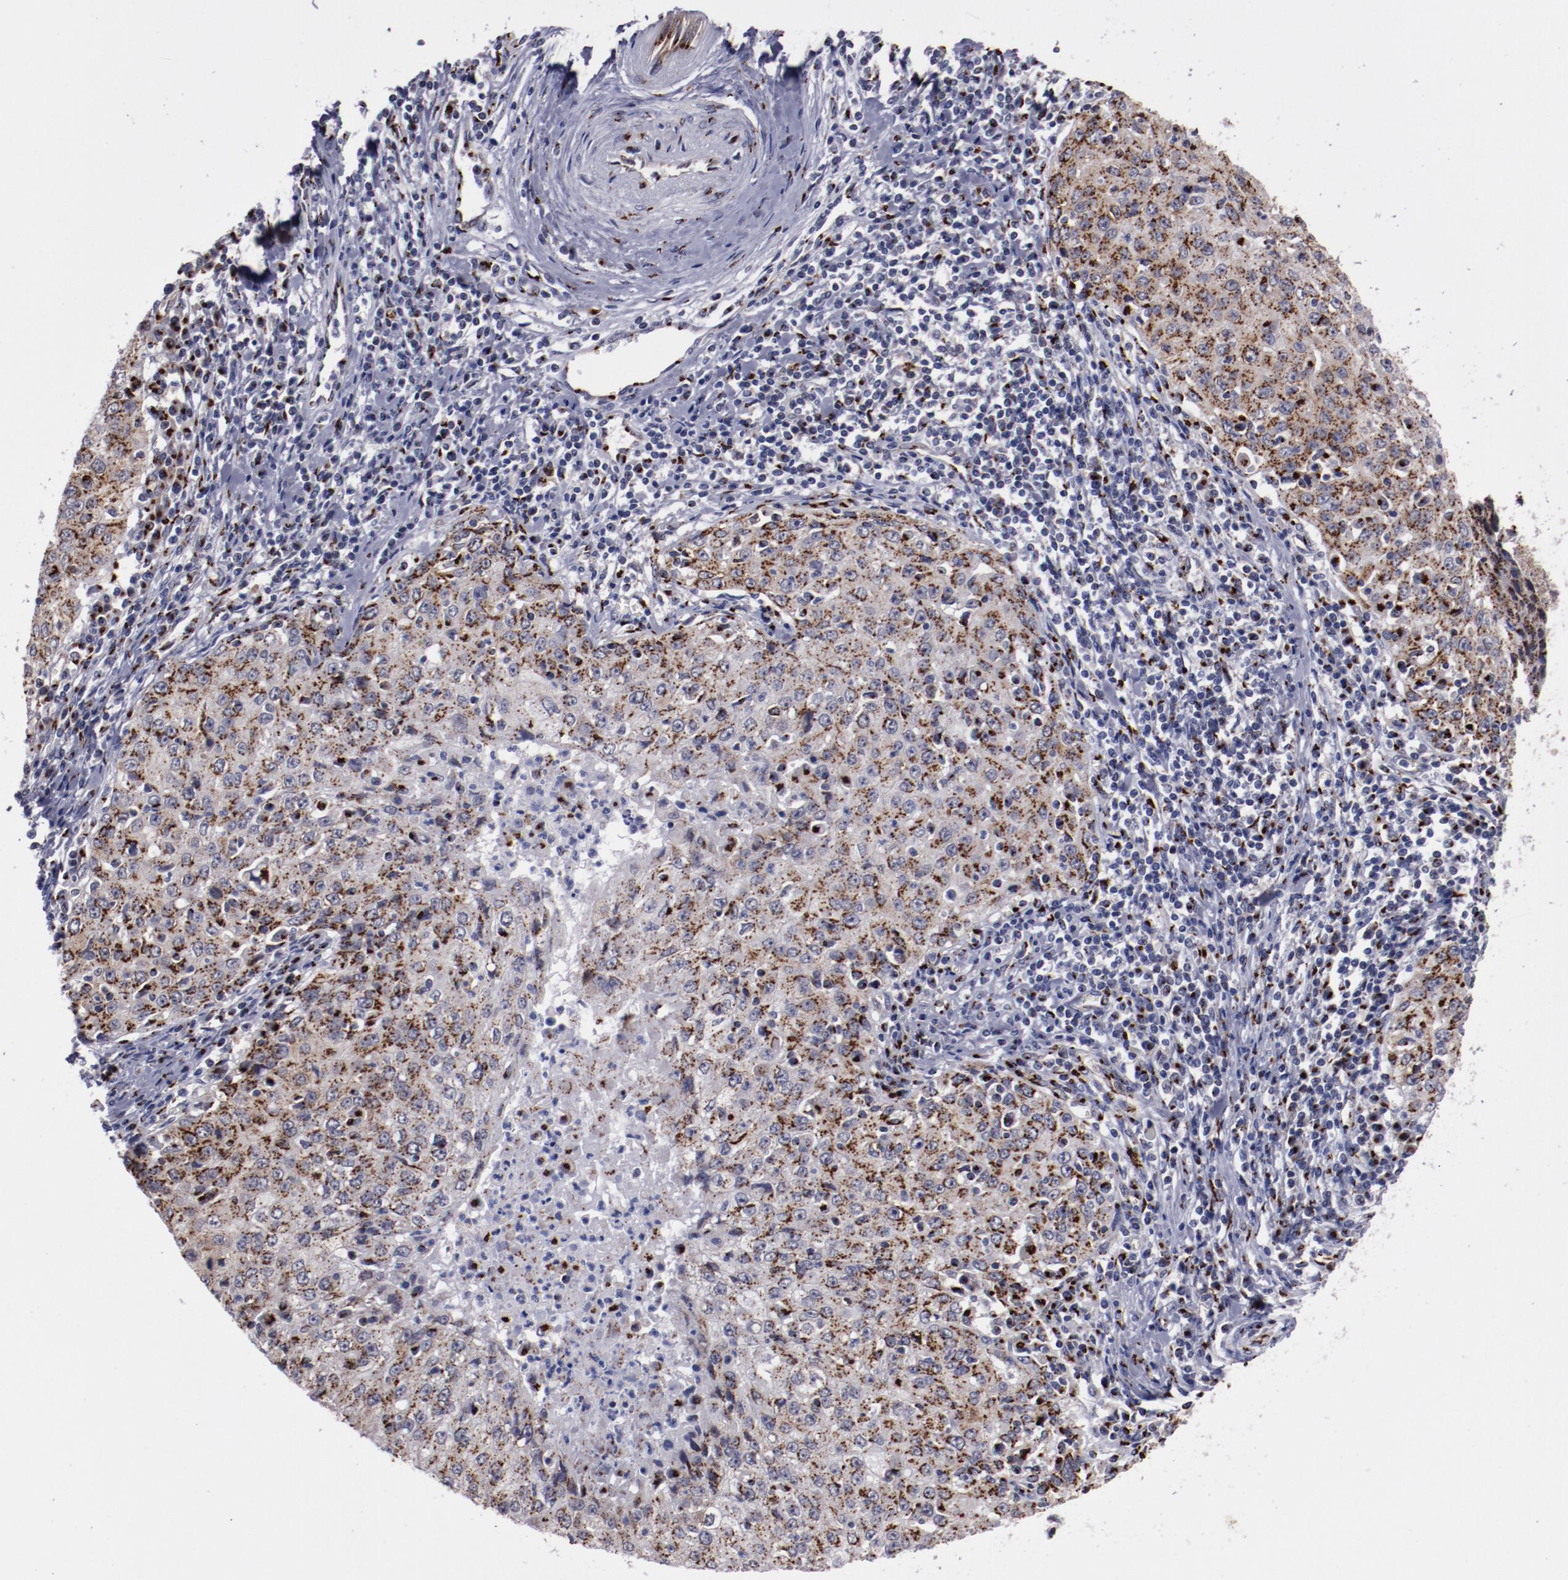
{"staining": {"intensity": "strong", "quantity": ">75%", "location": "cytoplasmic/membranous"}, "tissue": "cervical cancer", "cell_type": "Tumor cells", "image_type": "cancer", "snomed": [{"axis": "morphology", "description": "Squamous cell carcinoma, NOS"}, {"axis": "topography", "description": "Cervix"}], "caption": "Immunohistochemical staining of human squamous cell carcinoma (cervical) exhibits high levels of strong cytoplasmic/membranous expression in approximately >75% of tumor cells.", "gene": "GOLIM4", "patient": {"sex": "female", "age": 27}}